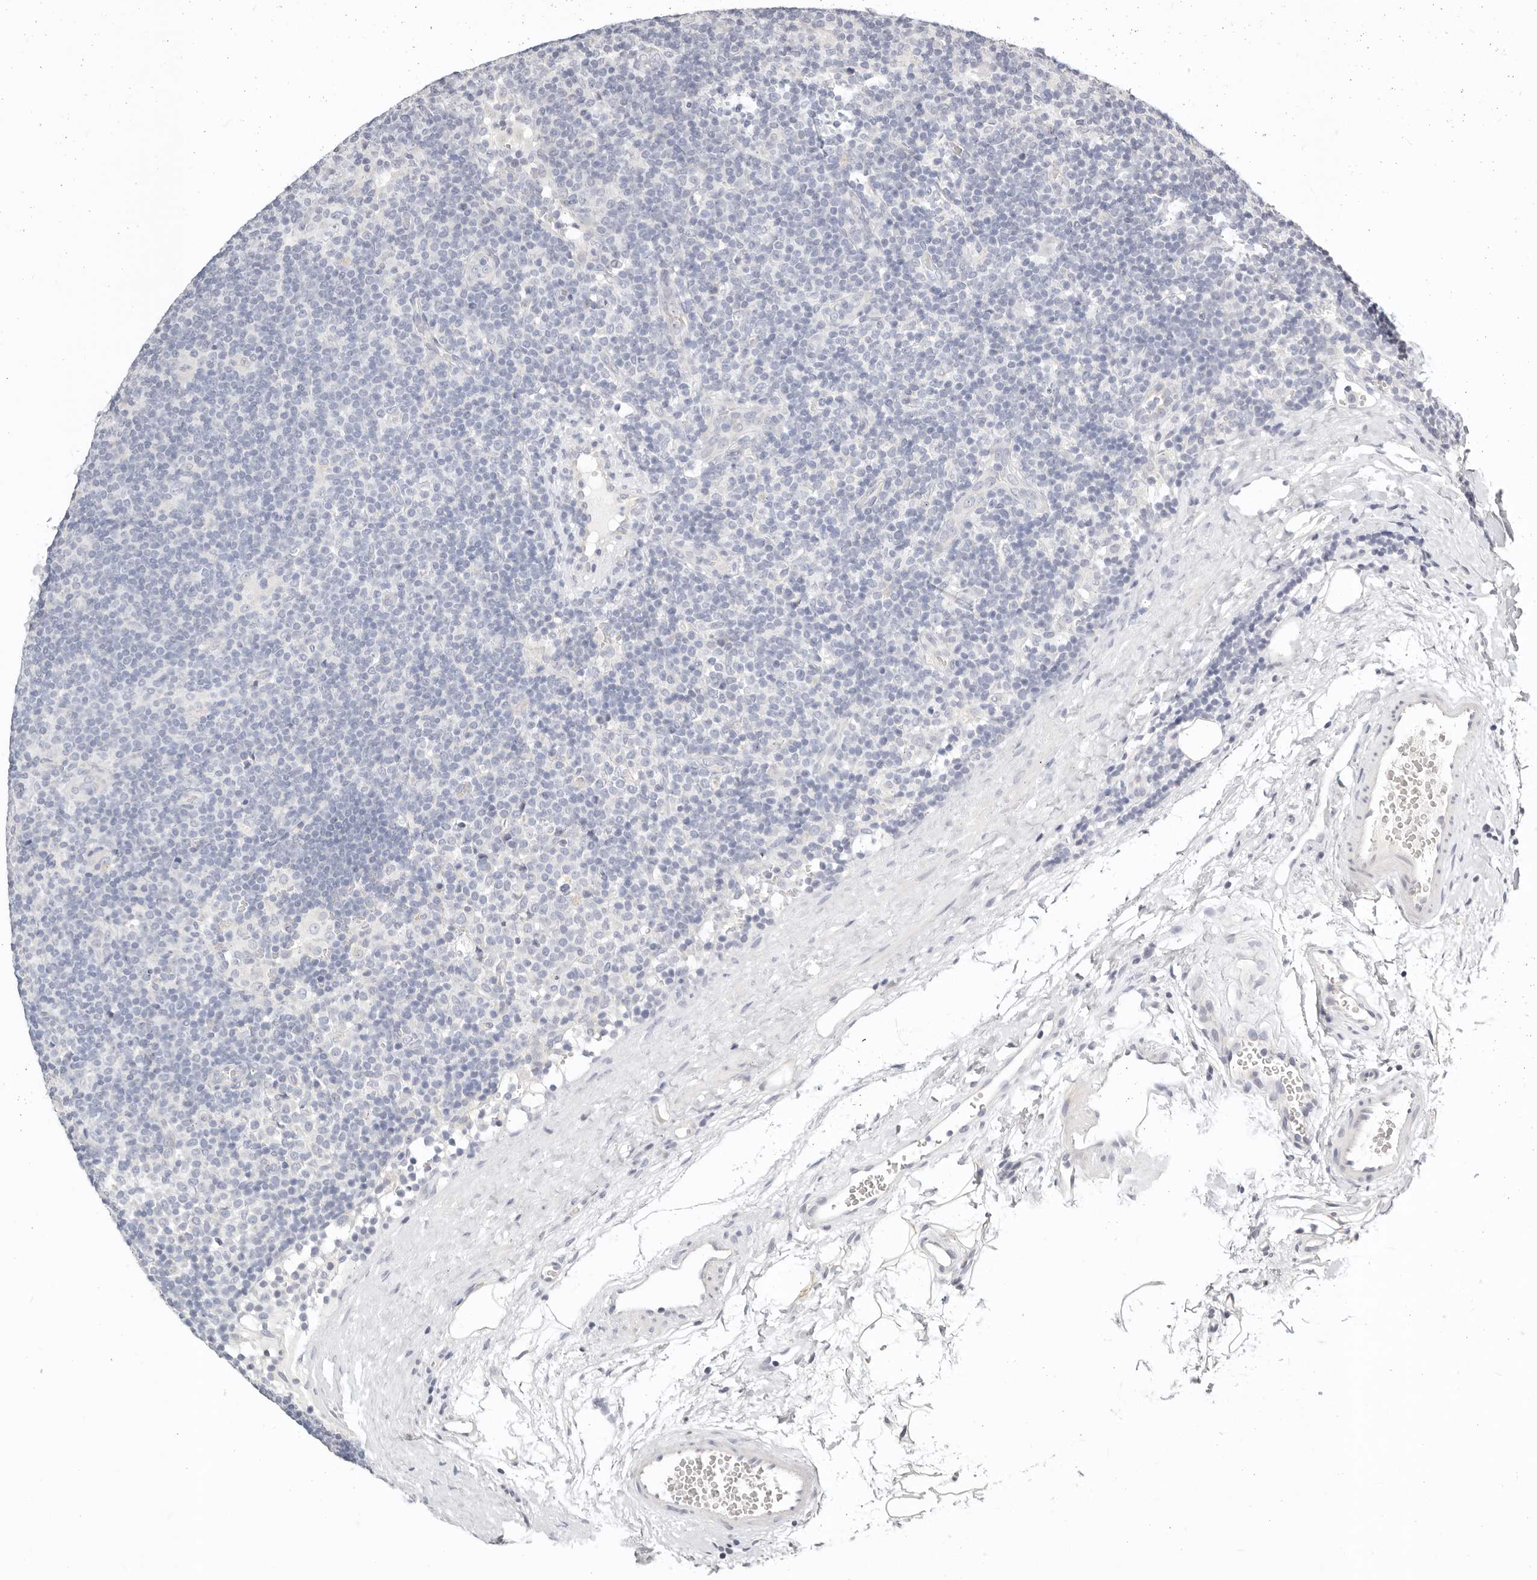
{"staining": {"intensity": "negative", "quantity": "none", "location": "none"}, "tissue": "lymphoma", "cell_type": "Tumor cells", "image_type": "cancer", "snomed": [{"axis": "morphology", "description": "Hodgkin's disease, NOS"}, {"axis": "topography", "description": "Lymph node"}], "caption": "Tumor cells are negative for protein expression in human lymphoma.", "gene": "TMEM63B", "patient": {"sex": "female", "age": 57}}